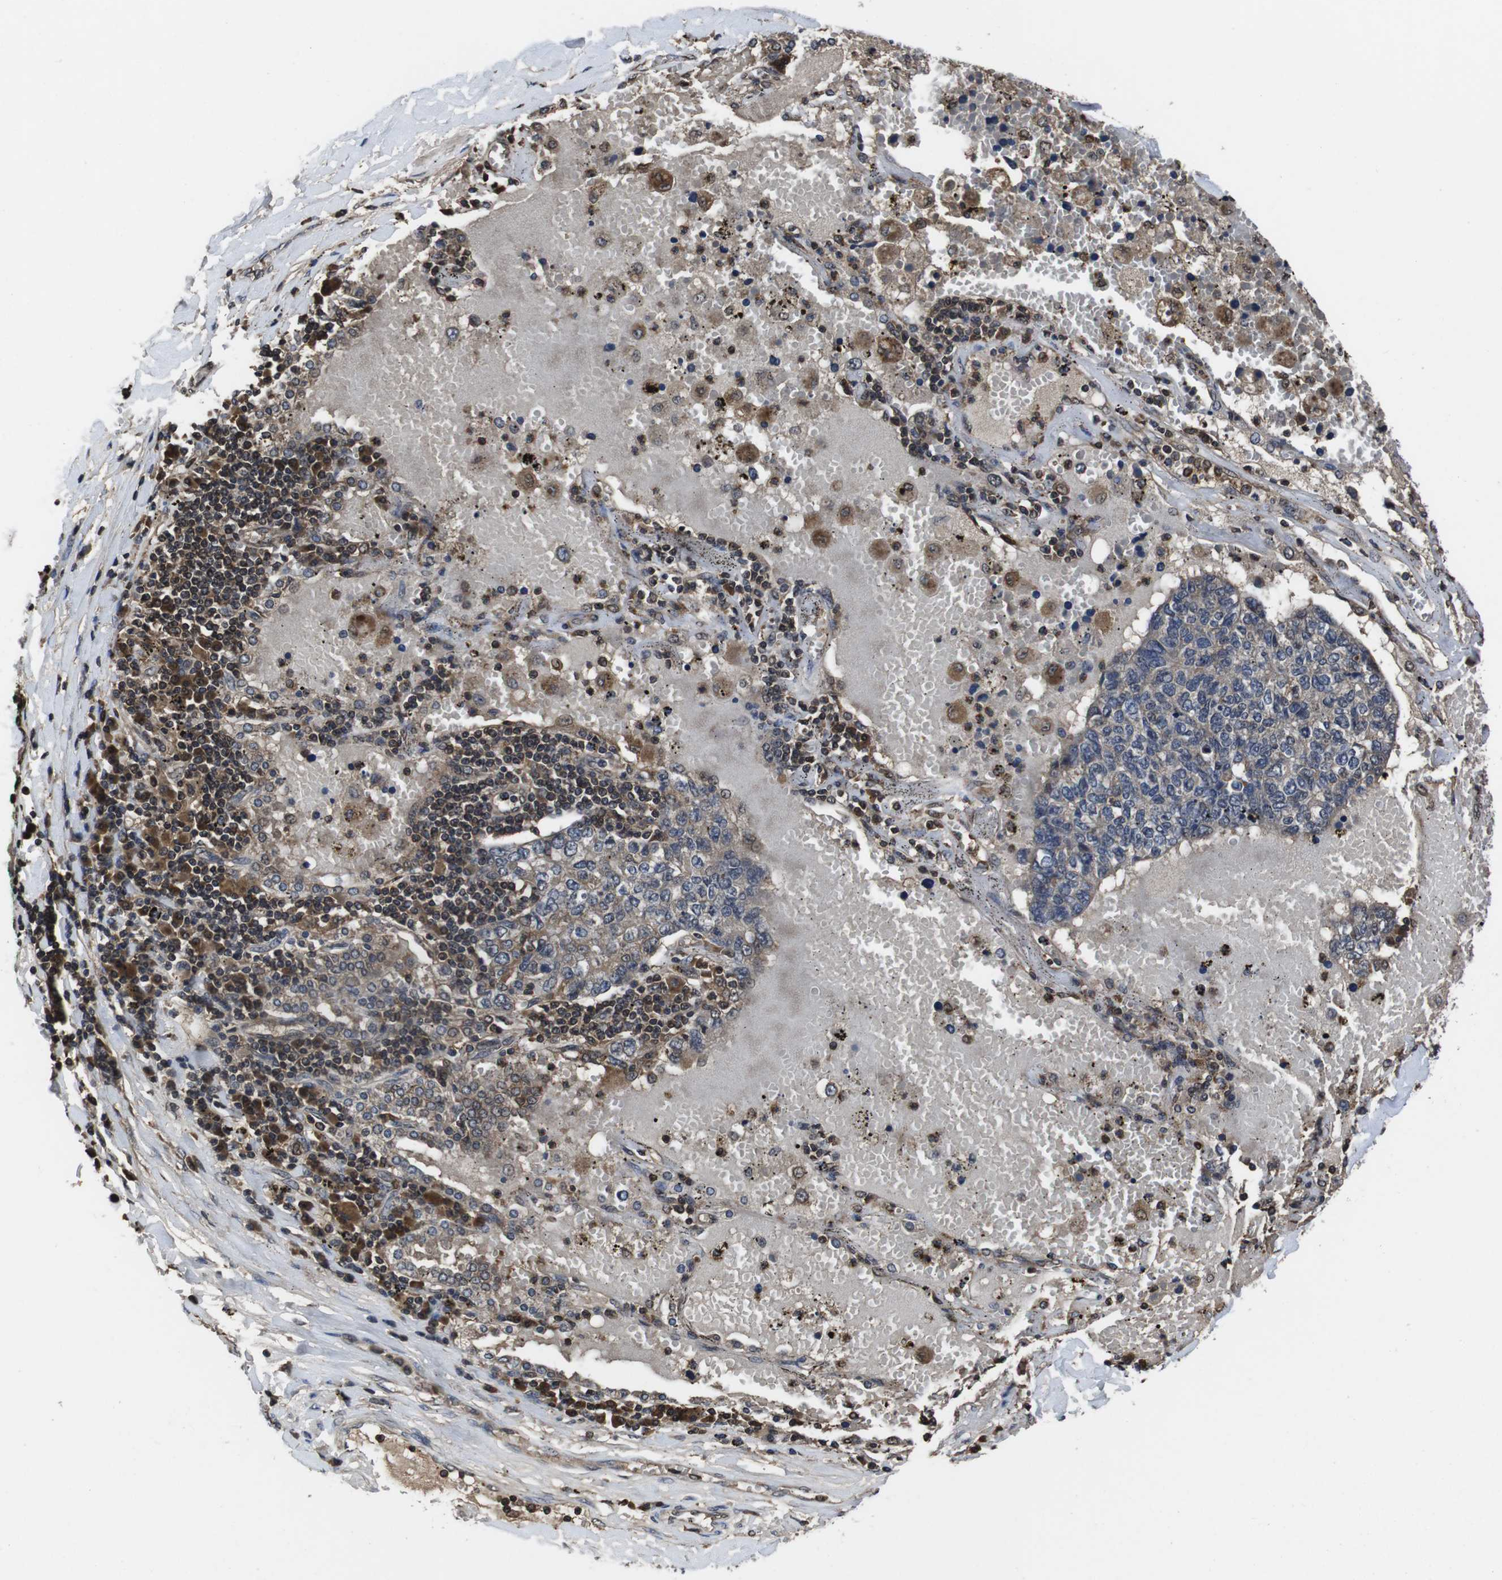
{"staining": {"intensity": "weak", "quantity": "25%-75%", "location": "cytoplasmic/membranous"}, "tissue": "lung cancer", "cell_type": "Tumor cells", "image_type": "cancer", "snomed": [{"axis": "morphology", "description": "Adenocarcinoma, NOS"}, {"axis": "topography", "description": "Lung"}], "caption": "A brown stain shows weak cytoplasmic/membranous staining of a protein in lung cancer (adenocarcinoma) tumor cells.", "gene": "CXCL11", "patient": {"sex": "male", "age": 49}}